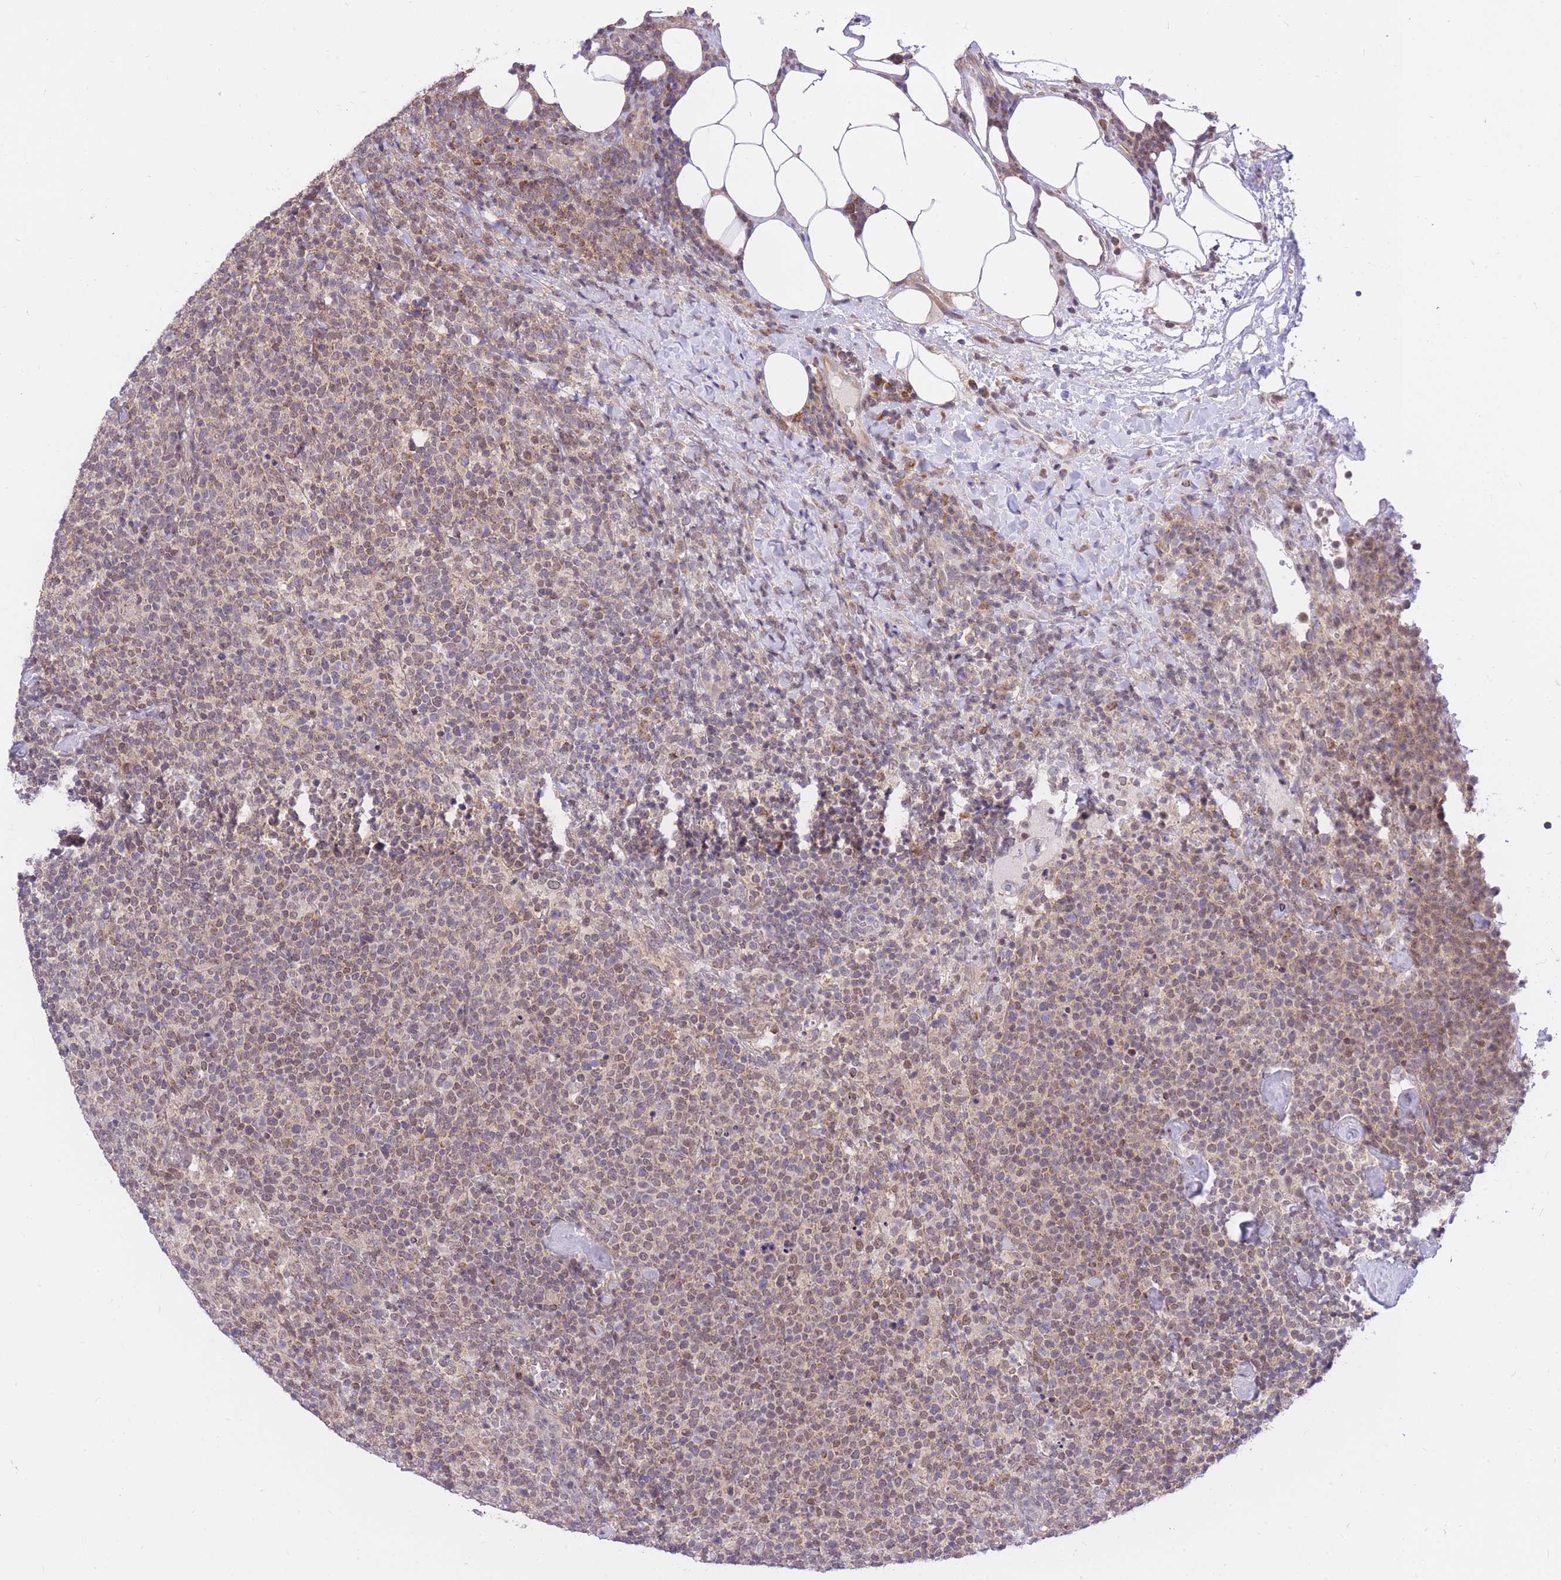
{"staining": {"intensity": "weak", "quantity": "25%-75%", "location": "cytoplasmic/membranous"}, "tissue": "lymphoma", "cell_type": "Tumor cells", "image_type": "cancer", "snomed": [{"axis": "morphology", "description": "Malignant lymphoma, non-Hodgkin's type, High grade"}, {"axis": "topography", "description": "Lymph node"}], "caption": "Immunohistochemical staining of lymphoma demonstrates low levels of weak cytoplasmic/membranous expression in about 25%-75% of tumor cells. The staining was performed using DAB to visualize the protein expression in brown, while the nuclei were stained in blue with hematoxylin (Magnification: 20x).", "gene": "MINDY2", "patient": {"sex": "male", "age": 61}}